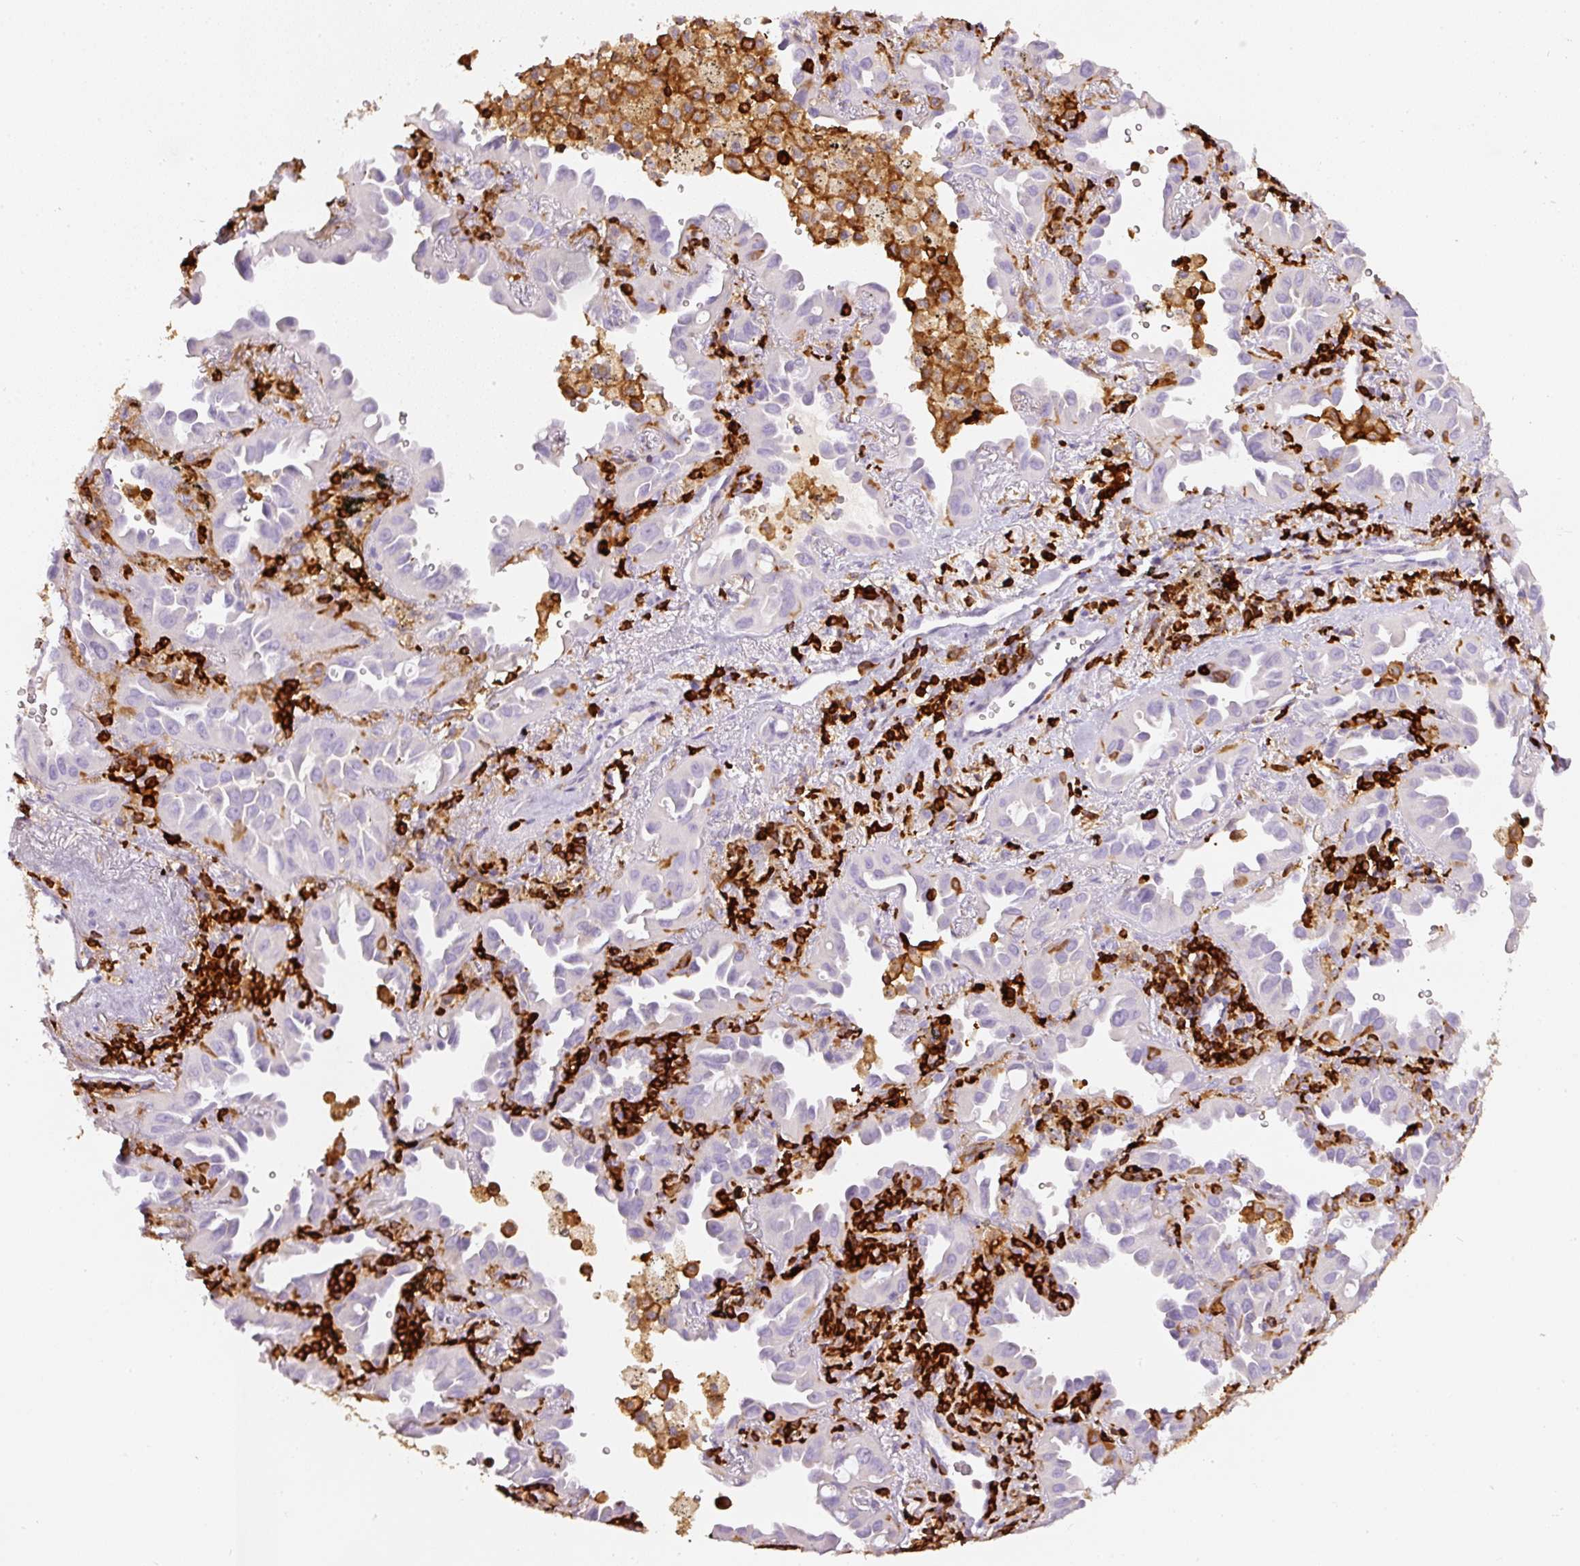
{"staining": {"intensity": "negative", "quantity": "none", "location": "none"}, "tissue": "lung cancer", "cell_type": "Tumor cells", "image_type": "cancer", "snomed": [{"axis": "morphology", "description": "Adenocarcinoma, NOS"}, {"axis": "topography", "description": "Lung"}], "caption": "Lung cancer was stained to show a protein in brown. There is no significant staining in tumor cells.", "gene": "EVL", "patient": {"sex": "male", "age": 68}}